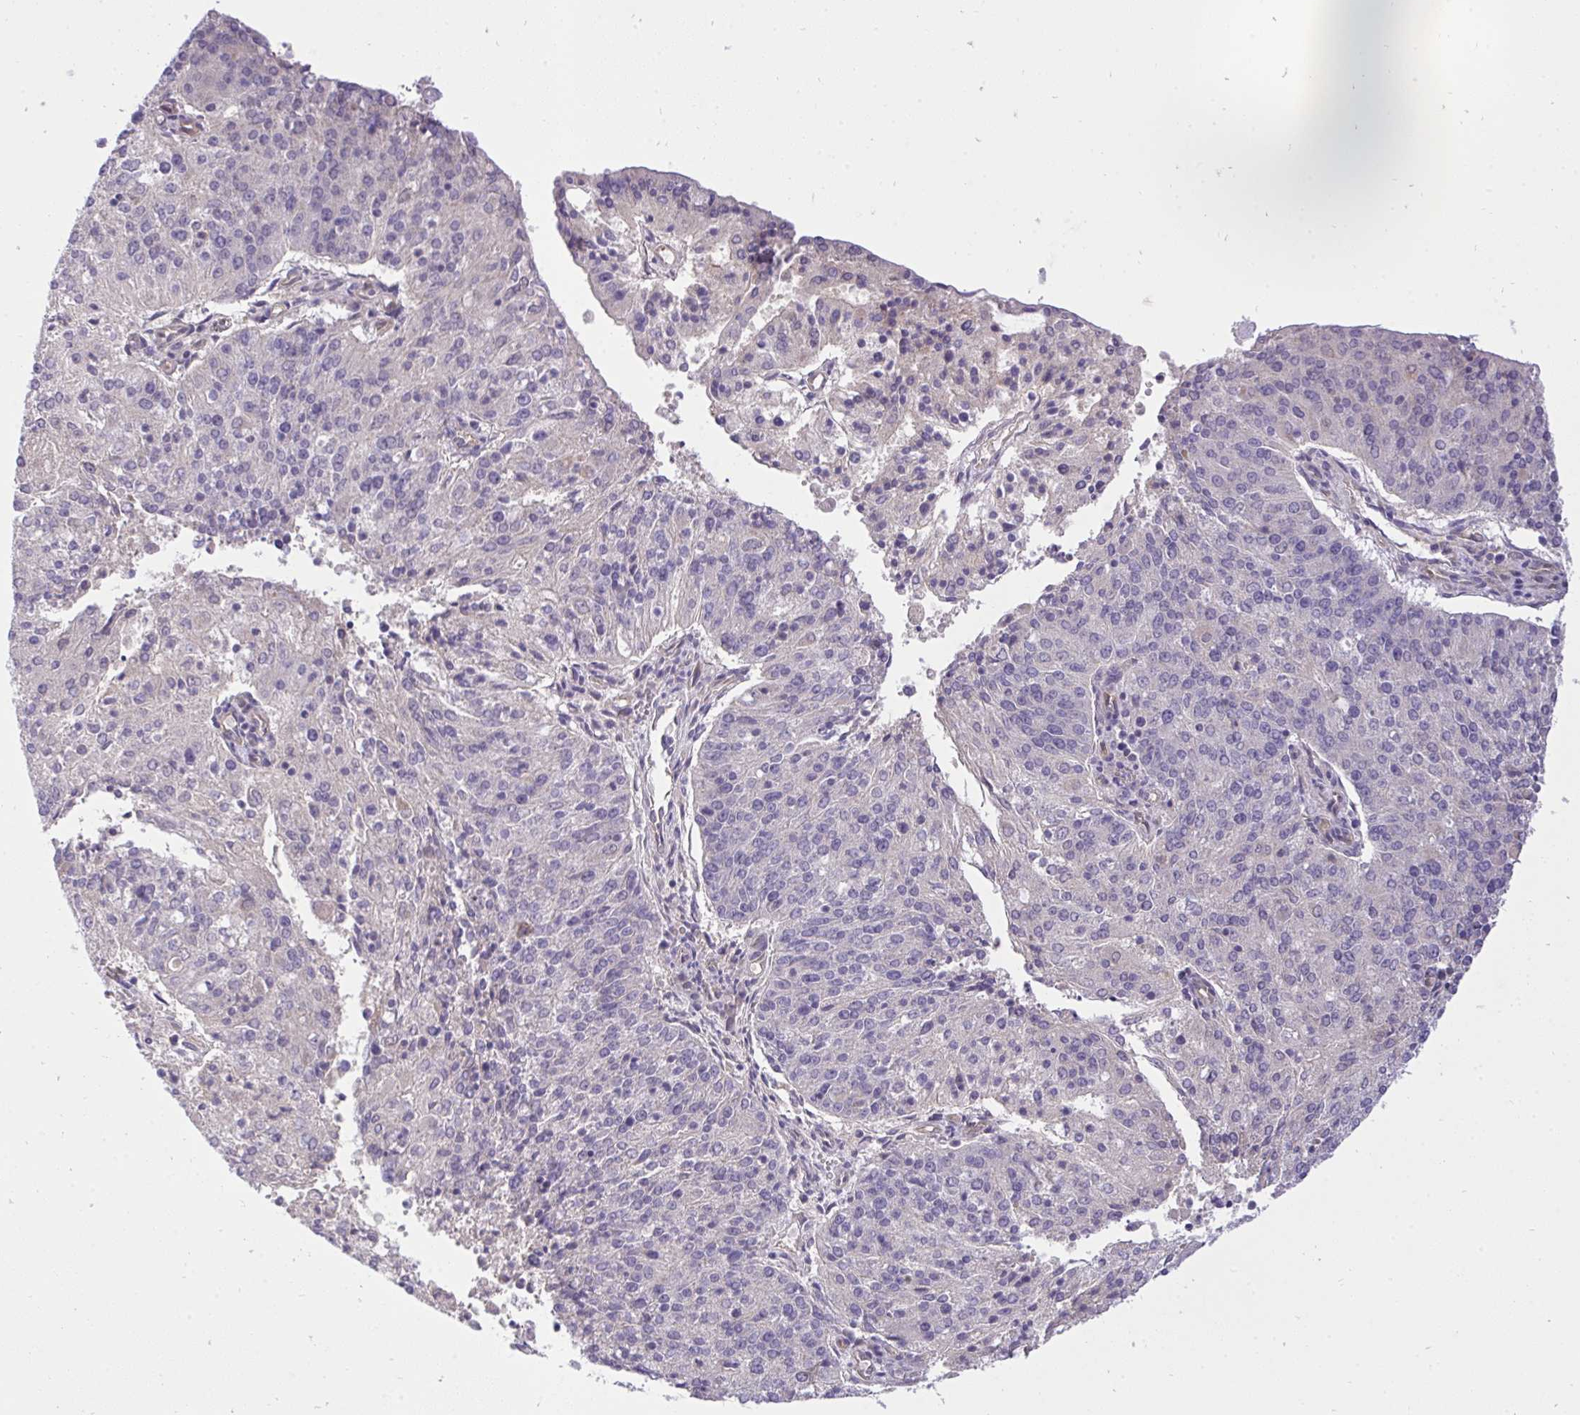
{"staining": {"intensity": "negative", "quantity": "none", "location": "none"}, "tissue": "endometrial cancer", "cell_type": "Tumor cells", "image_type": "cancer", "snomed": [{"axis": "morphology", "description": "Adenocarcinoma, NOS"}, {"axis": "topography", "description": "Endometrium"}], "caption": "Tumor cells are negative for brown protein staining in endometrial cancer.", "gene": "C19orf54", "patient": {"sex": "female", "age": 82}}